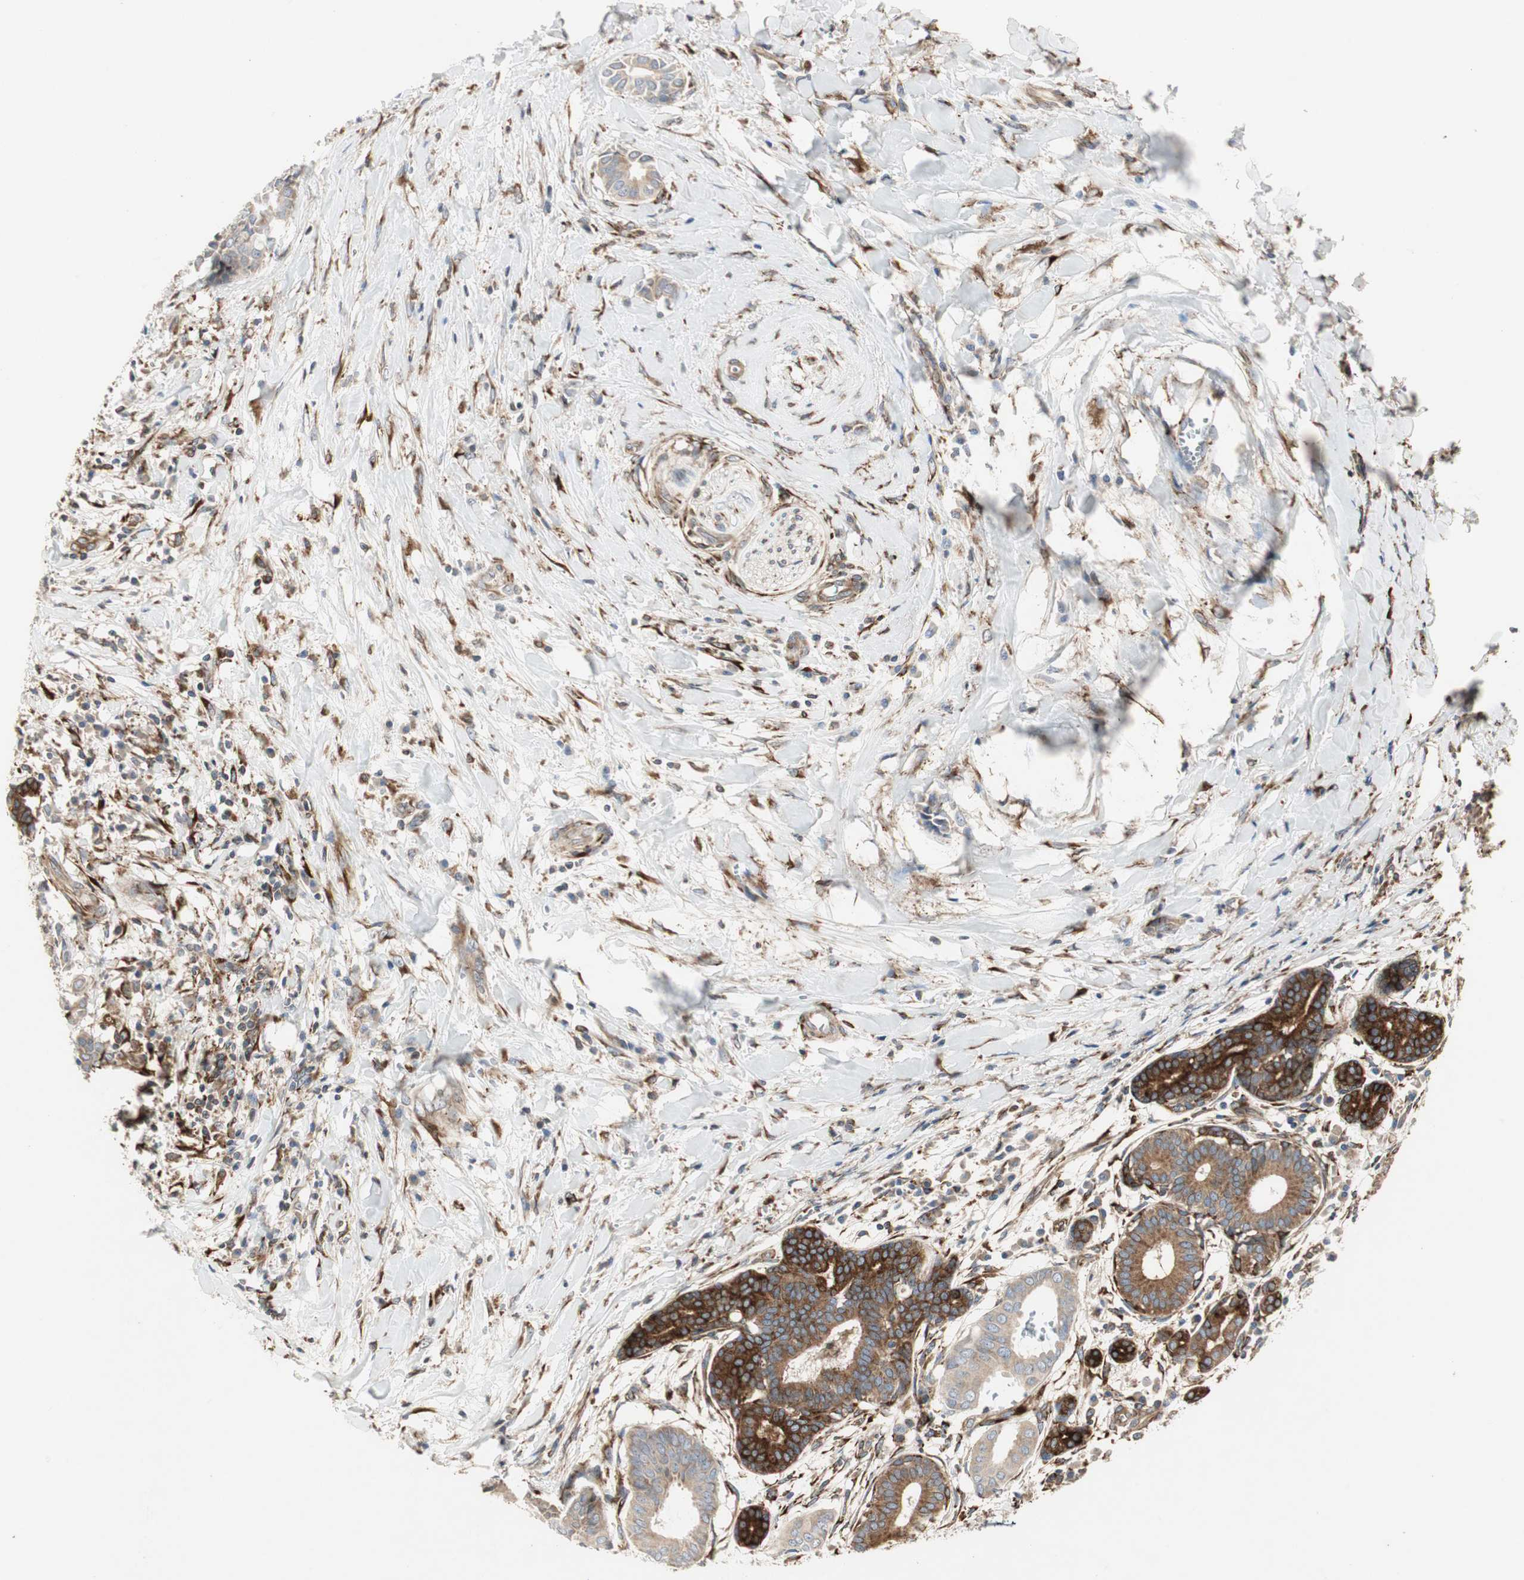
{"staining": {"intensity": "moderate", "quantity": ">75%", "location": "cytoplasmic/membranous"}, "tissue": "head and neck cancer", "cell_type": "Tumor cells", "image_type": "cancer", "snomed": [{"axis": "morphology", "description": "Adenocarcinoma, NOS"}, {"axis": "topography", "description": "Salivary gland"}, {"axis": "topography", "description": "Head-Neck"}], "caption": "This photomicrograph displays immunohistochemistry staining of head and neck adenocarcinoma, with medium moderate cytoplasmic/membranous positivity in approximately >75% of tumor cells.", "gene": "H6PD", "patient": {"sex": "female", "age": 59}}